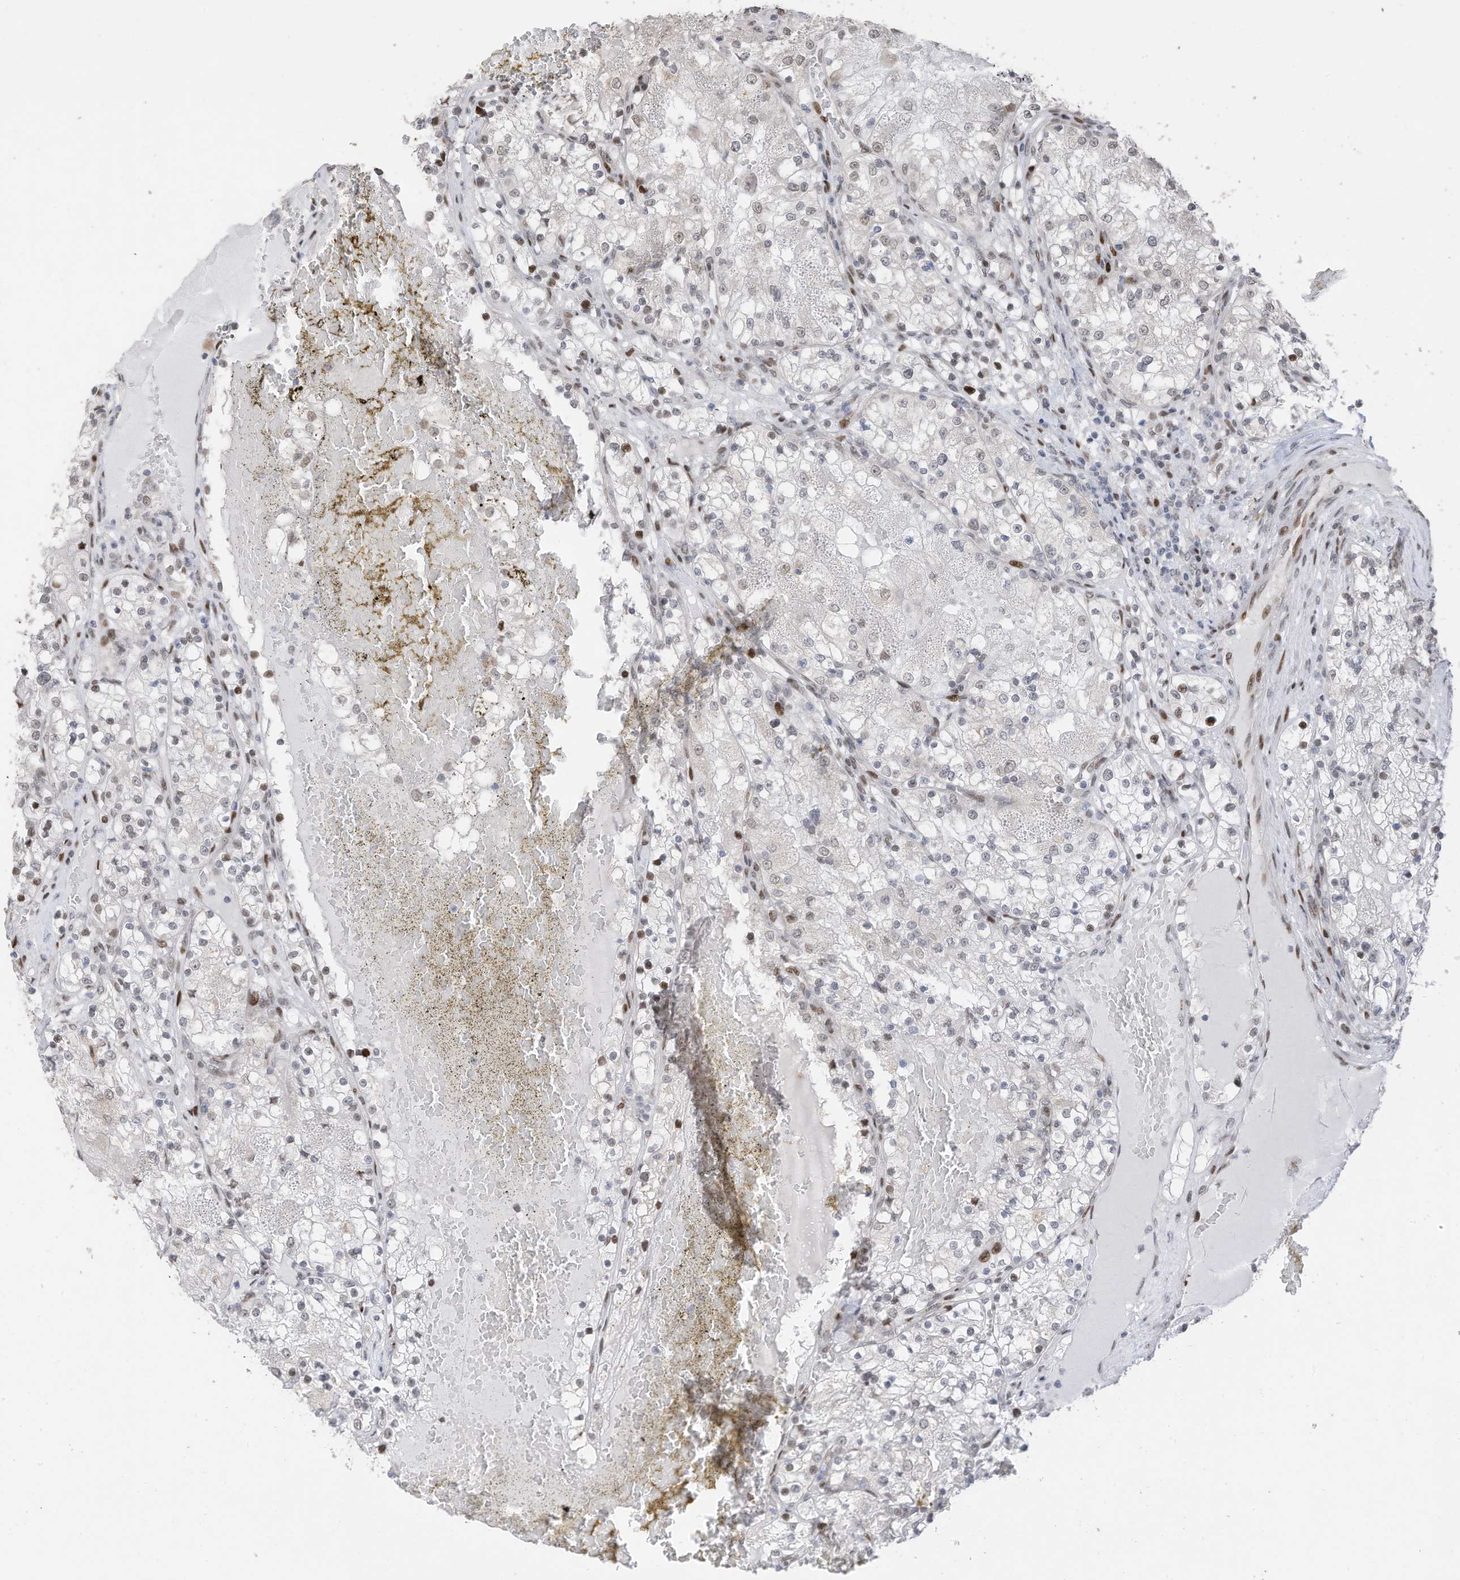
{"staining": {"intensity": "moderate", "quantity": "<25%", "location": "nuclear"}, "tissue": "renal cancer", "cell_type": "Tumor cells", "image_type": "cancer", "snomed": [{"axis": "morphology", "description": "Normal tissue, NOS"}, {"axis": "morphology", "description": "Adenocarcinoma, NOS"}, {"axis": "topography", "description": "Kidney"}], "caption": "Tumor cells exhibit low levels of moderate nuclear staining in approximately <25% of cells in human renal cancer.", "gene": "RABL3", "patient": {"sex": "male", "age": 68}}